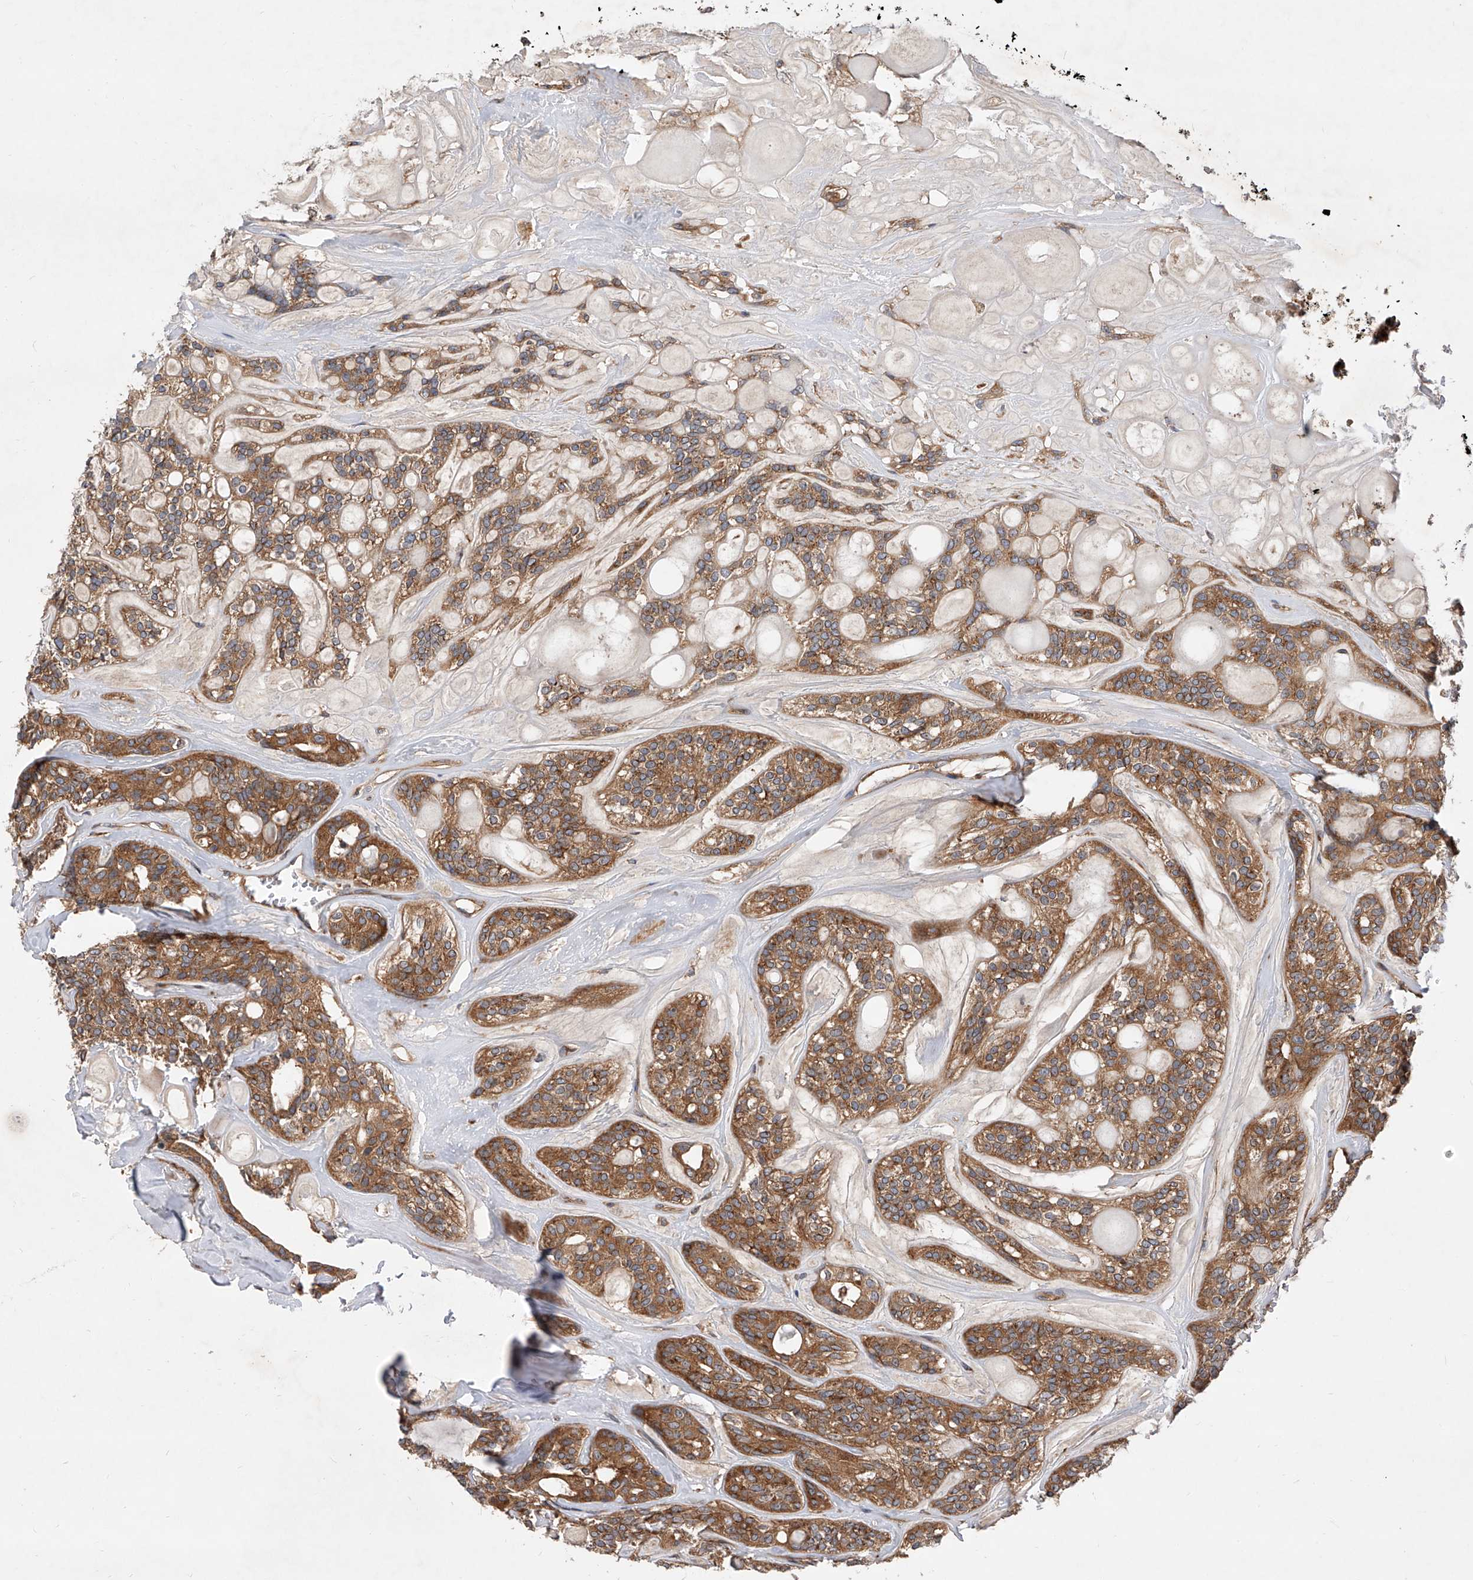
{"staining": {"intensity": "moderate", "quantity": ">75%", "location": "cytoplasmic/membranous"}, "tissue": "head and neck cancer", "cell_type": "Tumor cells", "image_type": "cancer", "snomed": [{"axis": "morphology", "description": "Adenocarcinoma, NOS"}, {"axis": "topography", "description": "Head-Neck"}], "caption": "The micrograph exhibits staining of head and neck adenocarcinoma, revealing moderate cytoplasmic/membranous protein staining (brown color) within tumor cells. (DAB IHC, brown staining for protein, blue staining for nuclei).", "gene": "CFAP410", "patient": {"sex": "male", "age": 66}}